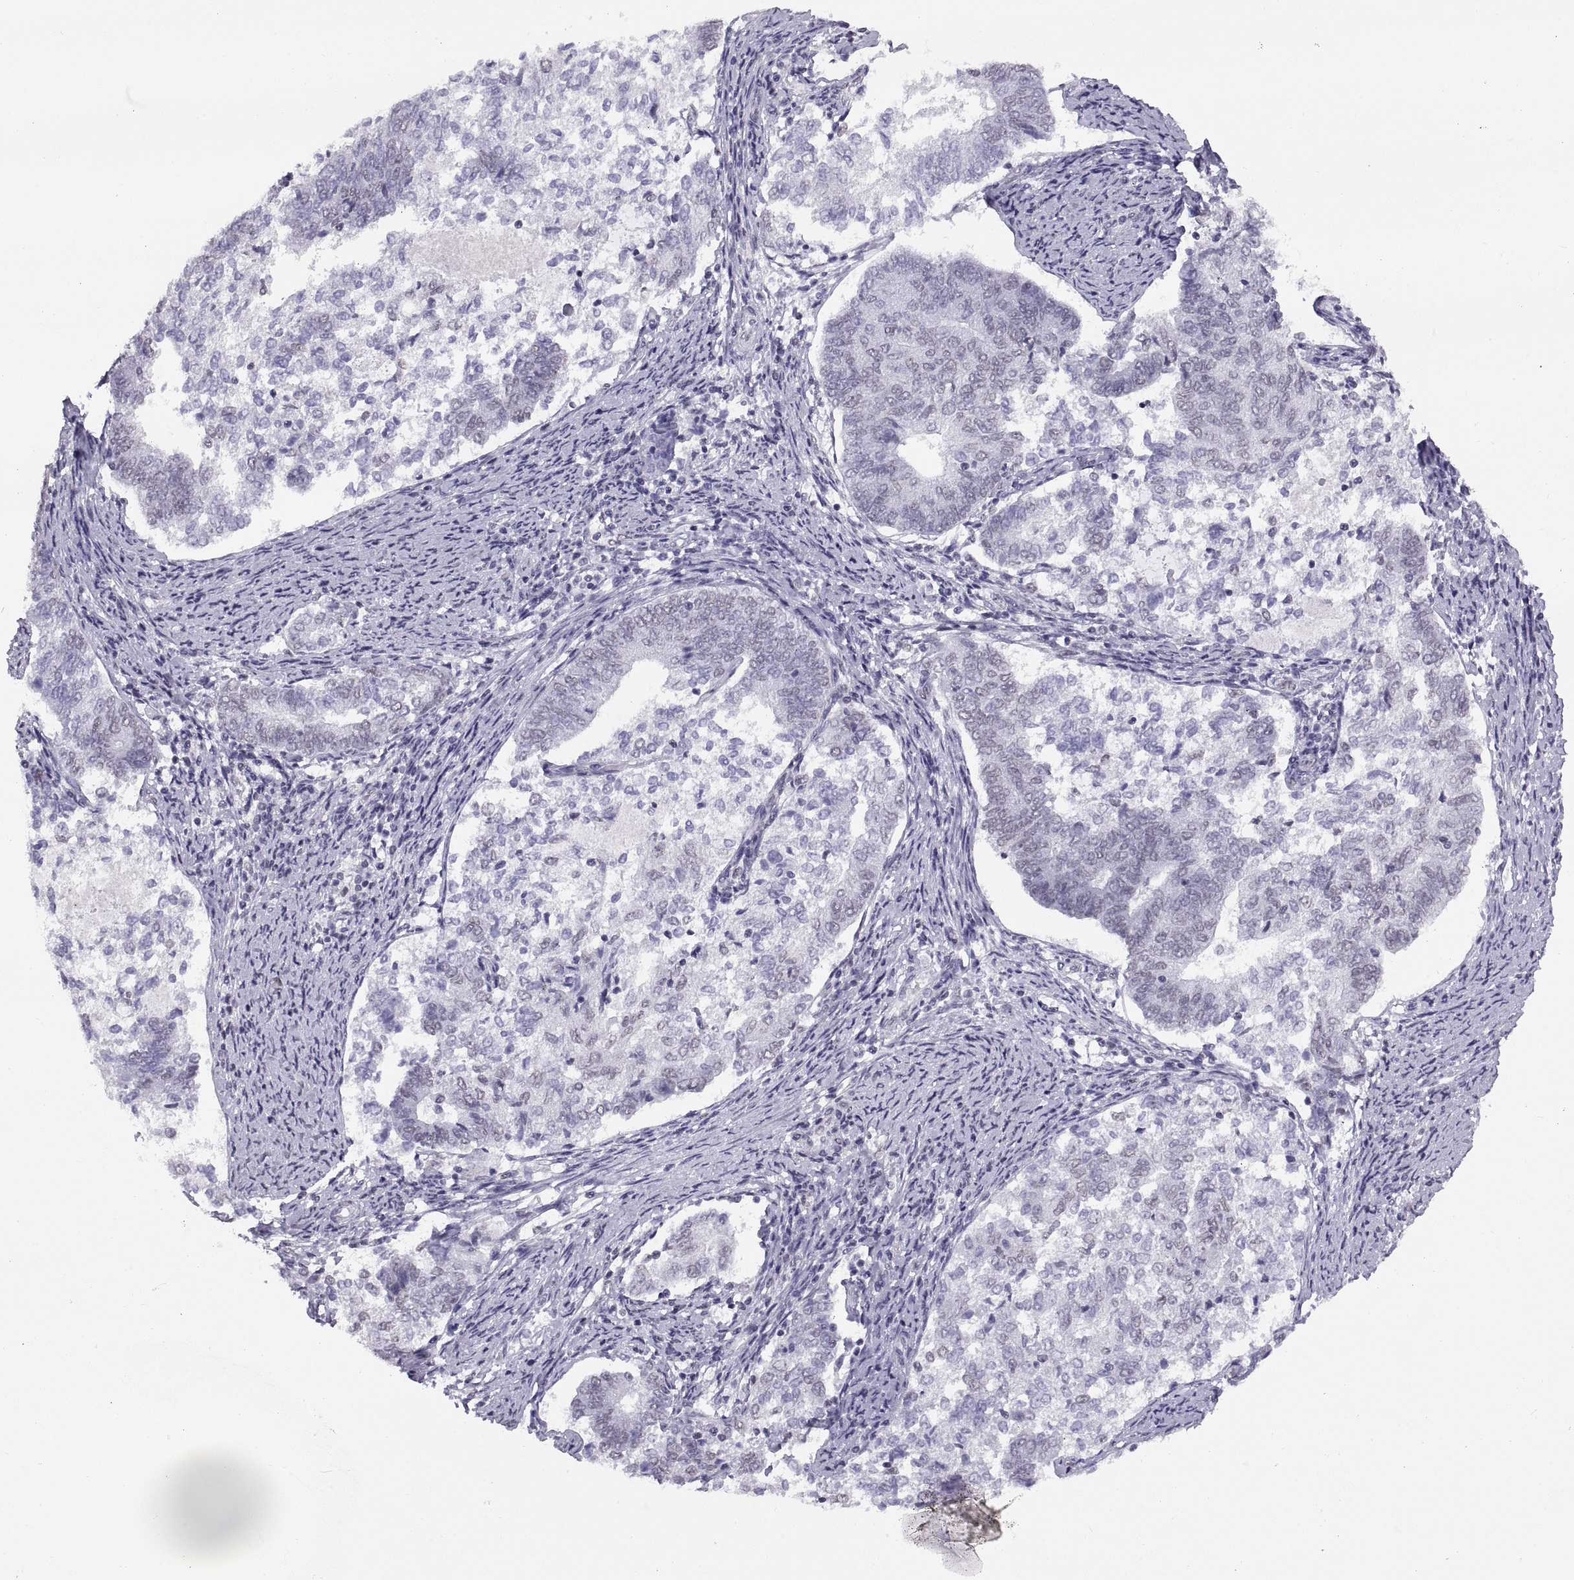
{"staining": {"intensity": "negative", "quantity": "none", "location": "none"}, "tissue": "endometrial cancer", "cell_type": "Tumor cells", "image_type": "cancer", "snomed": [{"axis": "morphology", "description": "Adenocarcinoma, NOS"}, {"axis": "topography", "description": "Endometrium"}], "caption": "Immunohistochemistry of human endometrial cancer demonstrates no staining in tumor cells.", "gene": "CARTPT", "patient": {"sex": "female", "age": 65}}